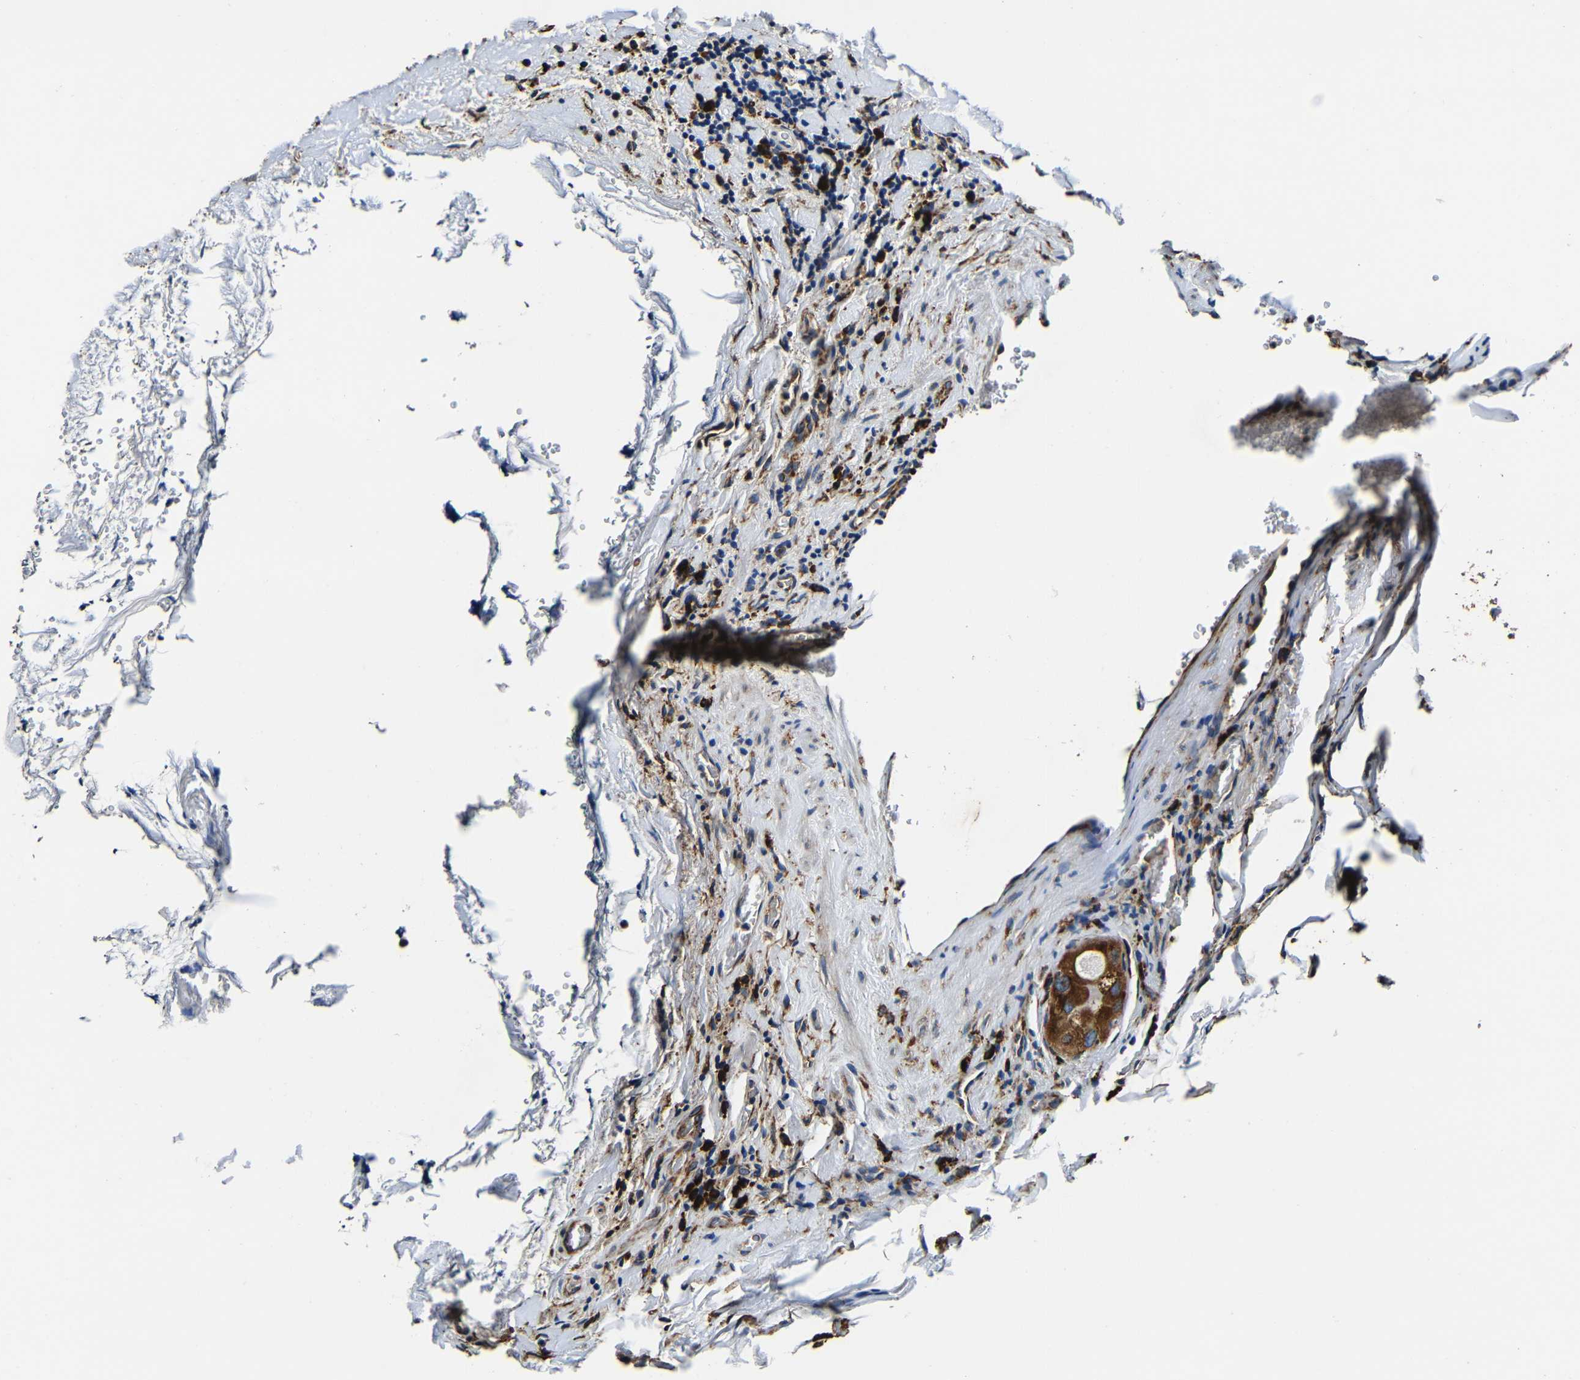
{"staining": {"intensity": "strong", "quantity": ">75%", "location": "cytoplasmic/membranous"}, "tissue": "thyroid cancer", "cell_type": "Tumor cells", "image_type": "cancer", "snomed": [{"axis": "morphology", "description": "Papillary adenocarcinoma, NOS"}, {"axis": "topography", "description": "Thyroid gland"}], "caption": "This image demonstrates IHC staining of human thyroid cancer, with high strong cytoplasmic/membranous expression in approximately >75% of tumor cells.", "gene": "RRBP1", "patient": {"sex": "female", "age": 42}}